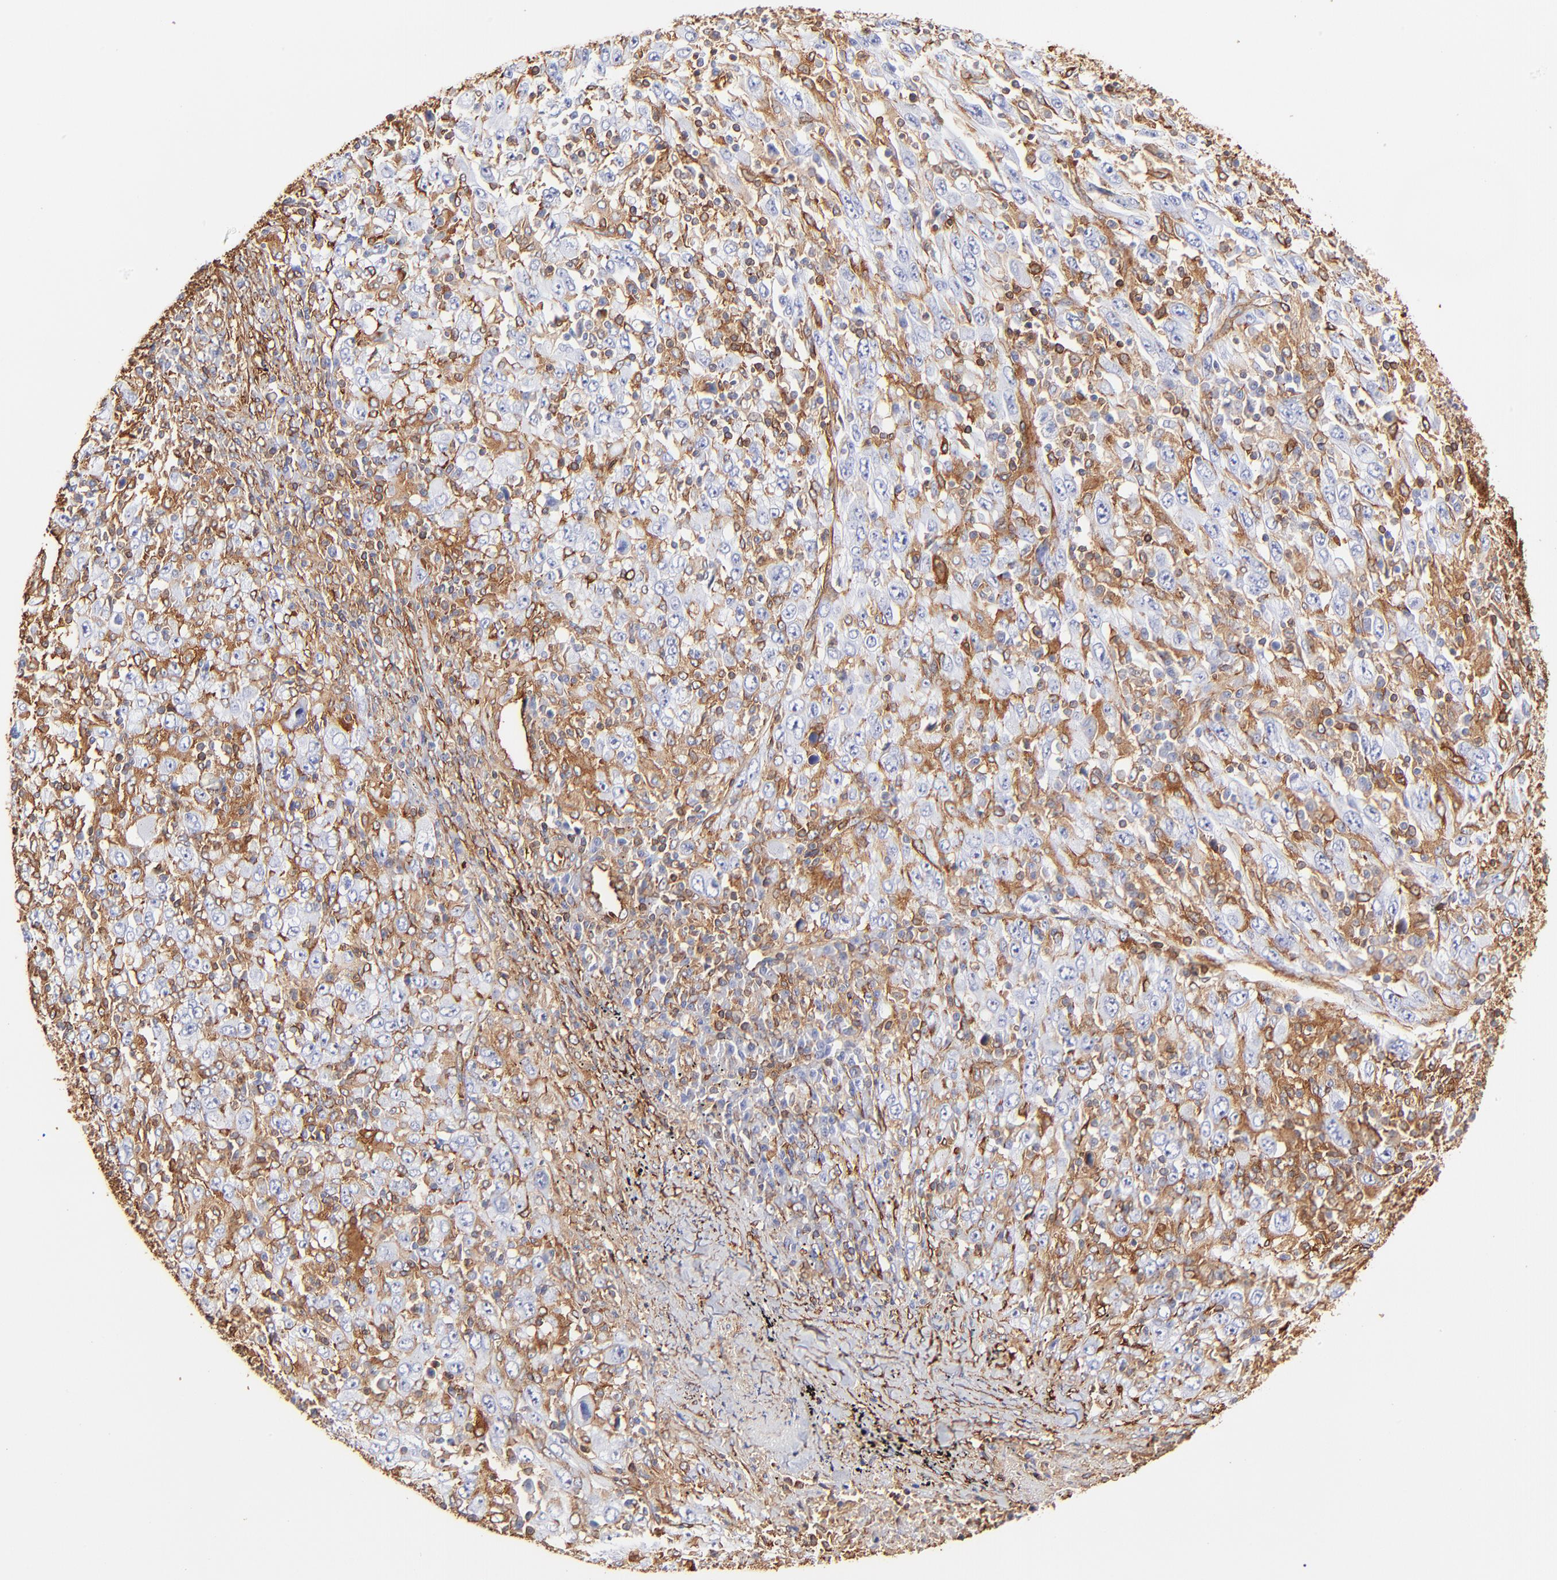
{"staining": {"intensity": "strong", "quantity": "25%-75%", "location": "cytoplasmic/membranous"}, "tissue": "melanoma", "cell_type": "Tumor cells", "image_type": "cancer", "snomed": [{"axis": "morphology", "description": "Malignant melanoma, Metastatic site"}, {"axis": "topography", "description": "Skin"}], "caption": "Immunohistochemical staining of human malignant melanoma (metastatic site) shows high levels of strong cytoplasmic/membranous protein positivity in about 25%-75% of tumor cells.", "gene": "FLNA", "patient": {"sex": "female", "age": 56}}